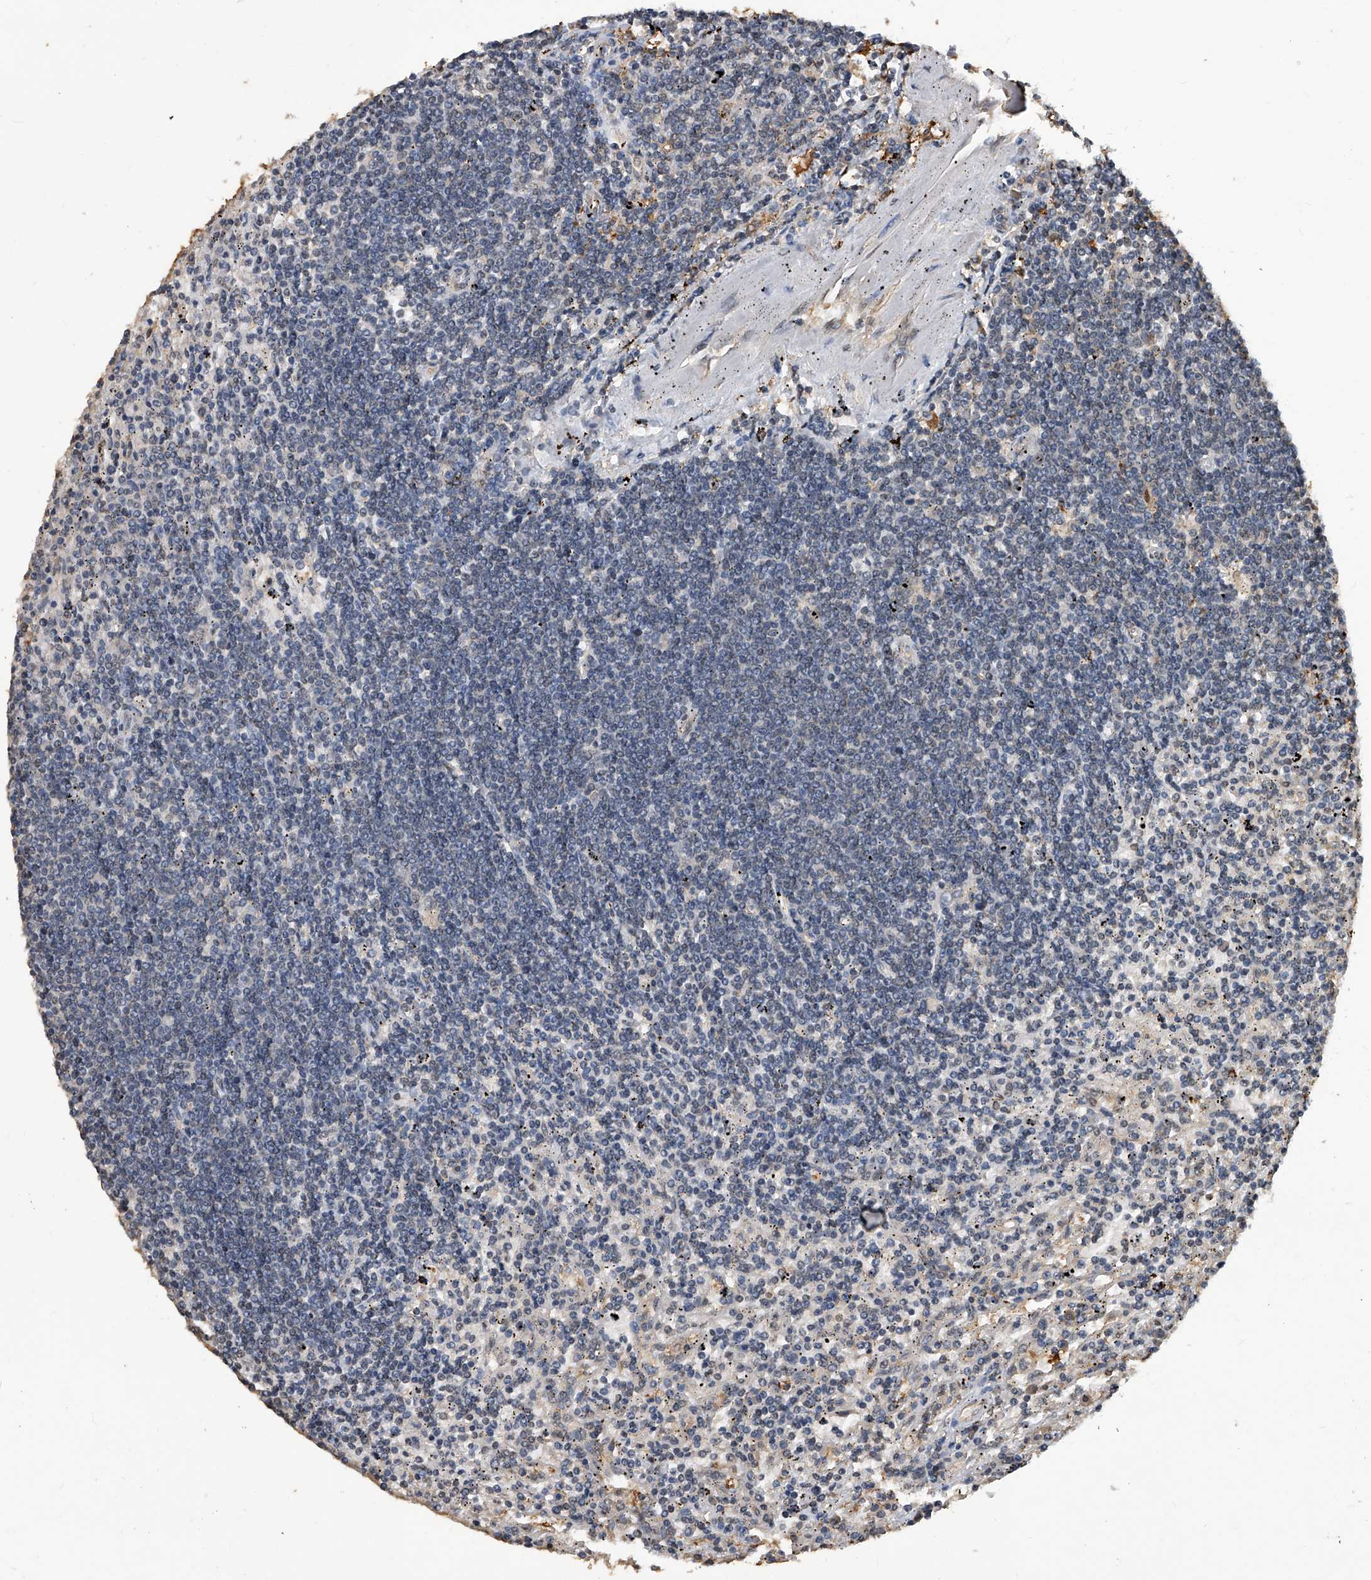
{"staining": {"intensity": "negative", "quantity": "none", "location": "none"}, "tissue": "lymphoma", "cell_type": "Tumor cells", "image_type": "cancer", "snomed": [{"axis": "morphology", "description": "Malignant lymphoma, non-Hodgkin's type, Low grade"}, {"axis": "topography", "description": "Spleen"}], "caption": "An IHC micrograph of low-grade malignant lymphoma, non-Hodgkin's type is shown. There is no staining in tumor cells of low-grade malignant lymphoma, non-Hodgkin's type.", "gene": "FBXL4", "patient": {"sex": "male", "age": 76}}